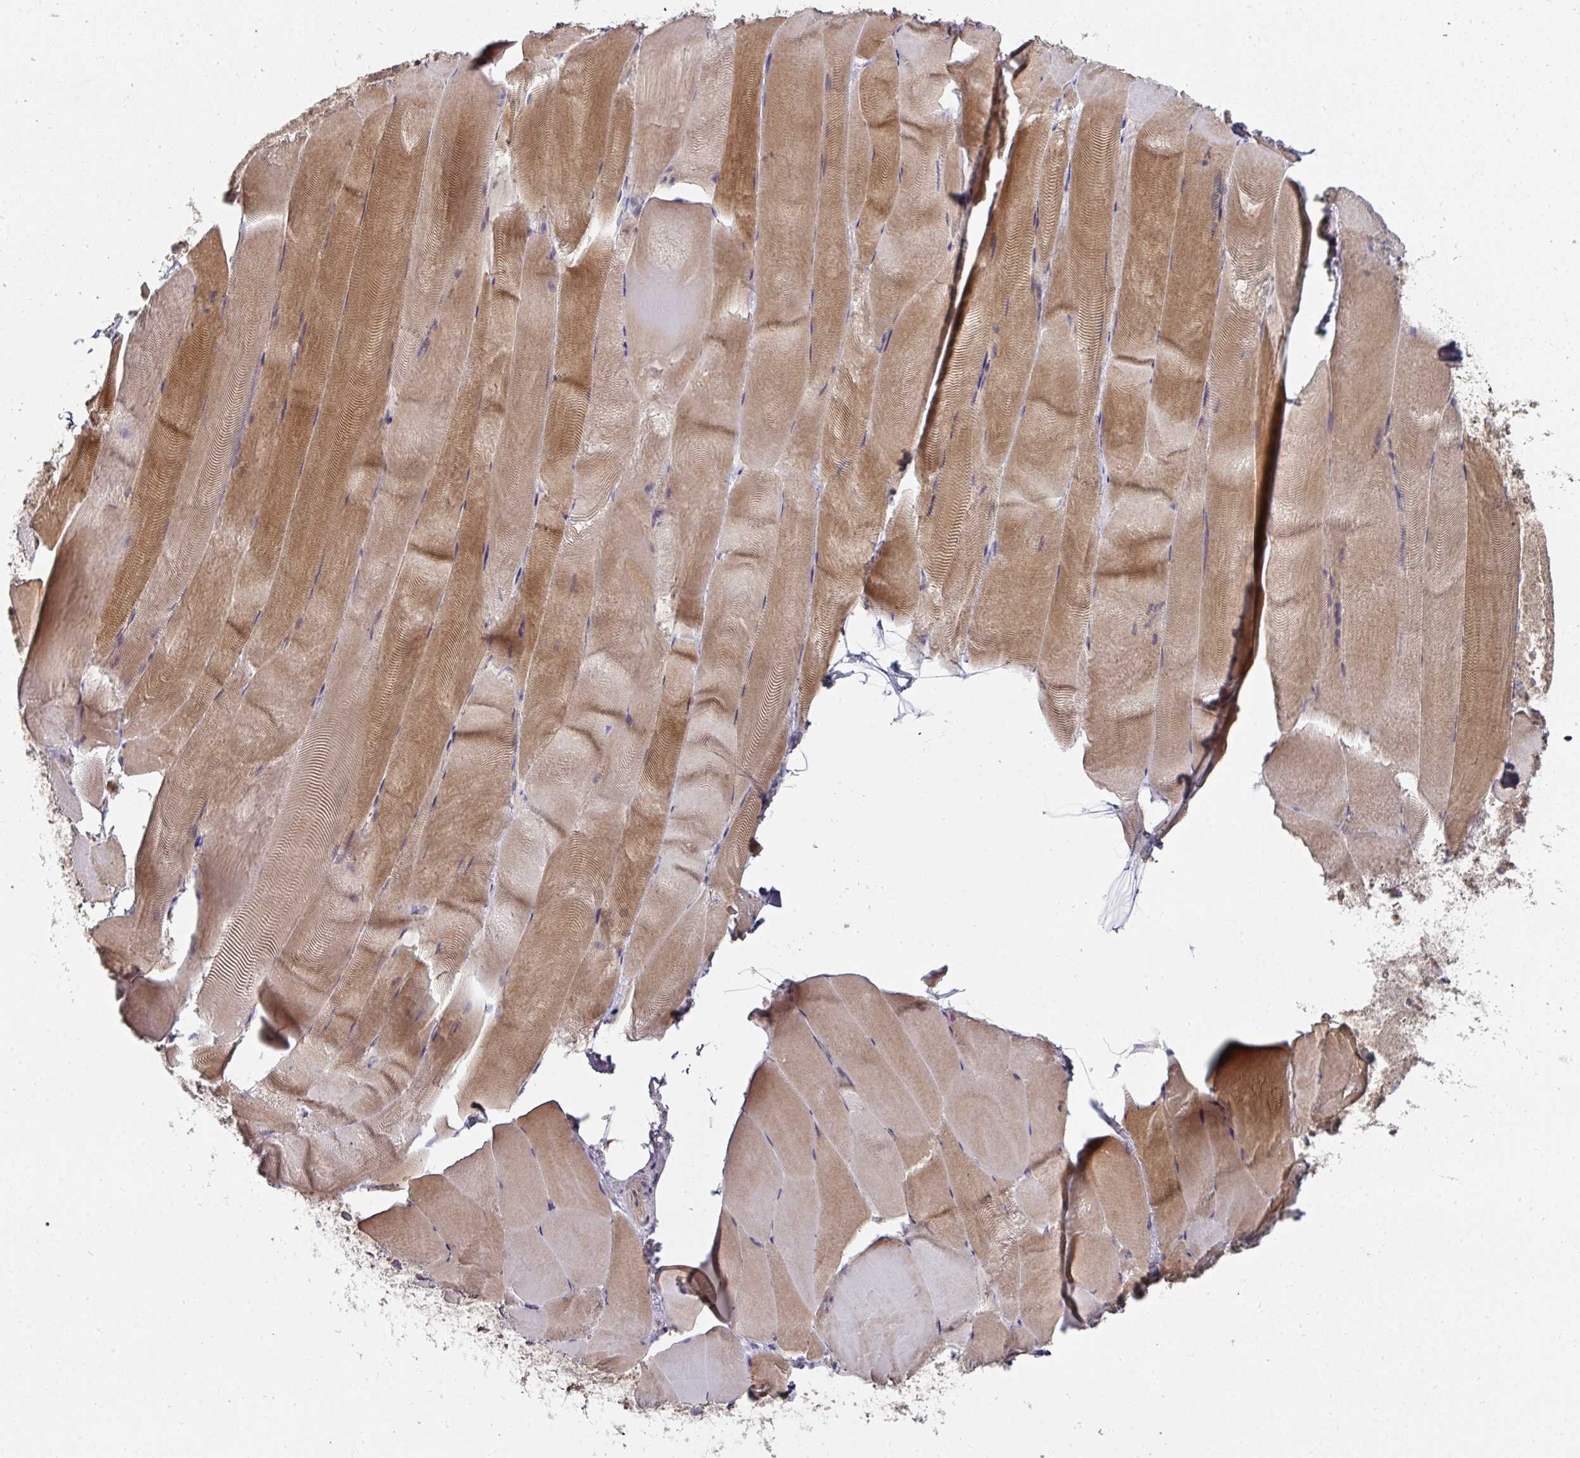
{"staining": {"intensity": "moderate", "quantity": "25%-75%", "location": "cytoplasmic/membranous"}, "tissue": "skeletal muscle", "cell_type": "Myocytes", "image_type": "normal", "snomed": [{"axis": "morphology", "description": "Normal tissue, NOS"}, {"axis": "topography", "description": "Skeletal muscle"}], "caption": "Protein staining demonstrates moderate cytoplasmic/membranous positivity in approximately 25%-75% of myocytes in benign skeletal muscle. (Stains: DAB in brown, nuclei in blue, Microscopy: brightfield microscopy at high magnification).", "gene": "CTDSP2", "patient": {"sex": "female", "age": 64}}